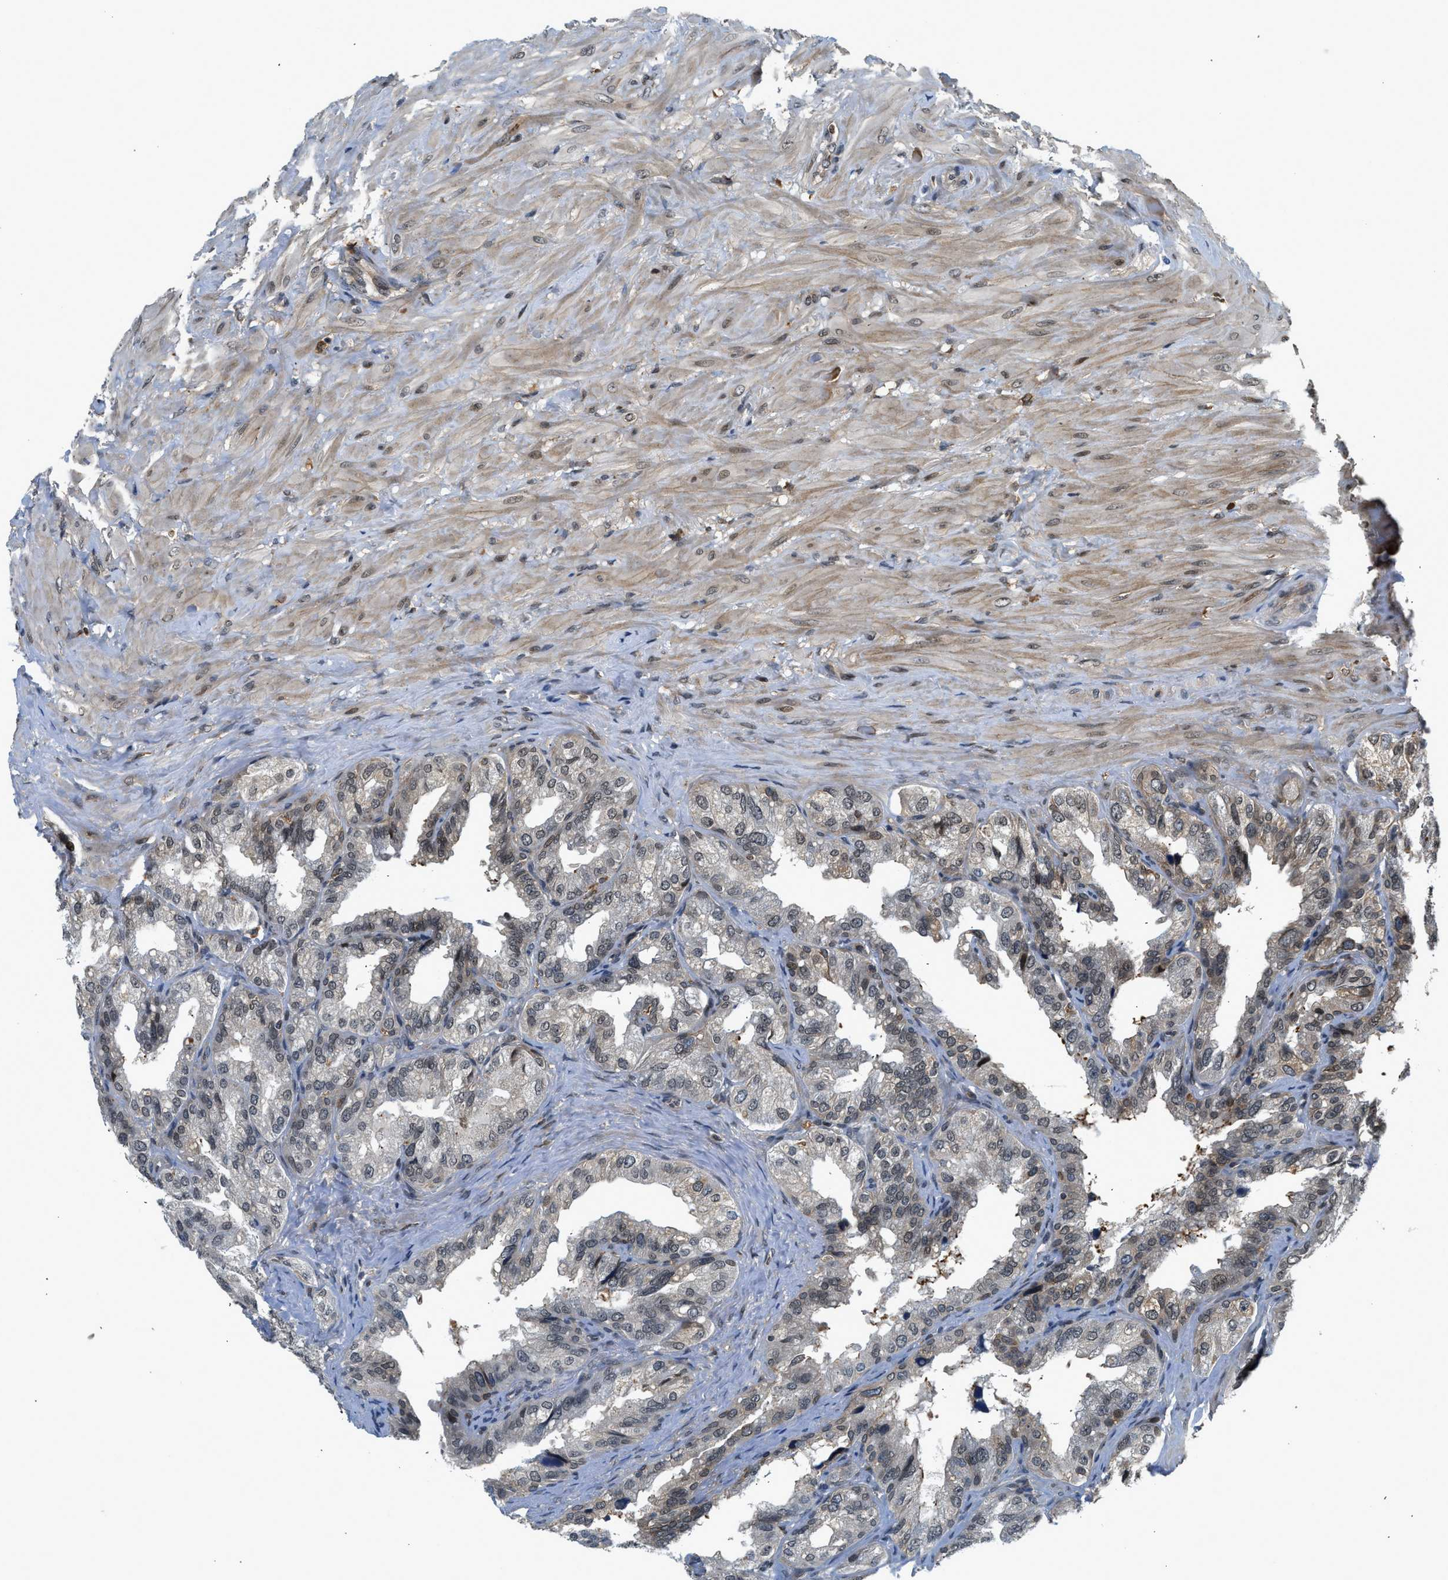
{"staining": {"intensity": "weak", "quantity": "25%-75%", "location": "cytoplasmic/membranous,nuclear"}, "tissue": "seminal vesicle", "cell_type": "Glandular cells", "image_type": "normal", "snomed": [{"axis": "morphology", "description": "Normal tissue, NOS"}, {"axis": "topography", "description": "Seminal veicle"}], "caption": "This image demonstrates normal seminal vesicle stained with immunohistochemistry to label a protein in brown. The cytoplasmic/membranous,nuclear of glandular cells show weak positivity for the protein. Nuclei are counter-stained blue.", "gene": "RETREG3", "patient": {"sex": "male", "age": 68}}